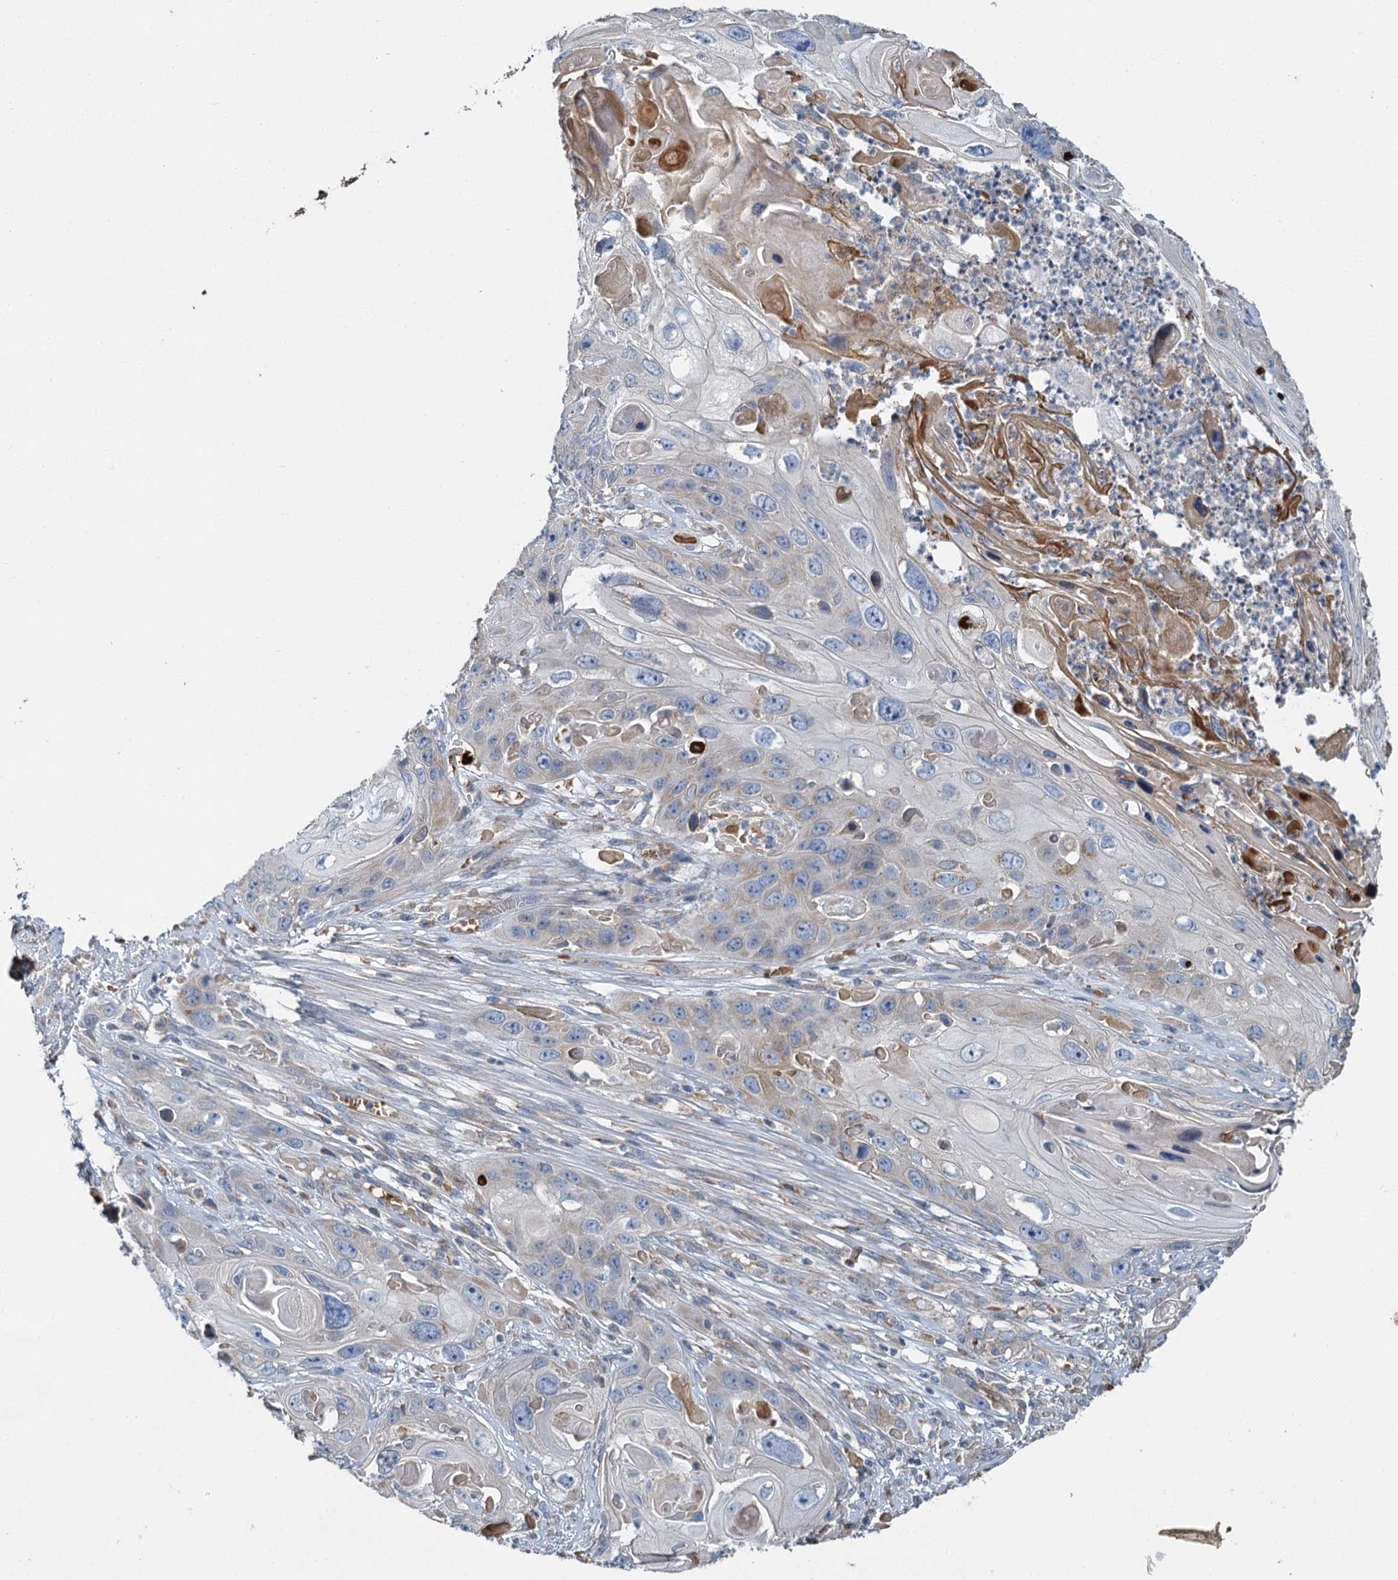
{"staining": {"intensity": "weak", "quantity": "<25%", "location": "cytoplasmic/membranous"}, "tissue": "skin cancer", "cell_type": "Tumor cells", "image_type": "cancer", "snomed": [{"axis": "morphology", "description": "Squamous cell carcinoma, NOS"}, {"axis": "topography", "description": "Skin"}], "caption": "Tumor cells are negative for protein expression in human squamous cell carcinoma (skin). (Immunohistochemistry (ihc), brightfield microscopy, high magnification).", "gene": "BCS1L", "patient": {"sex": "male", "age": 55}}